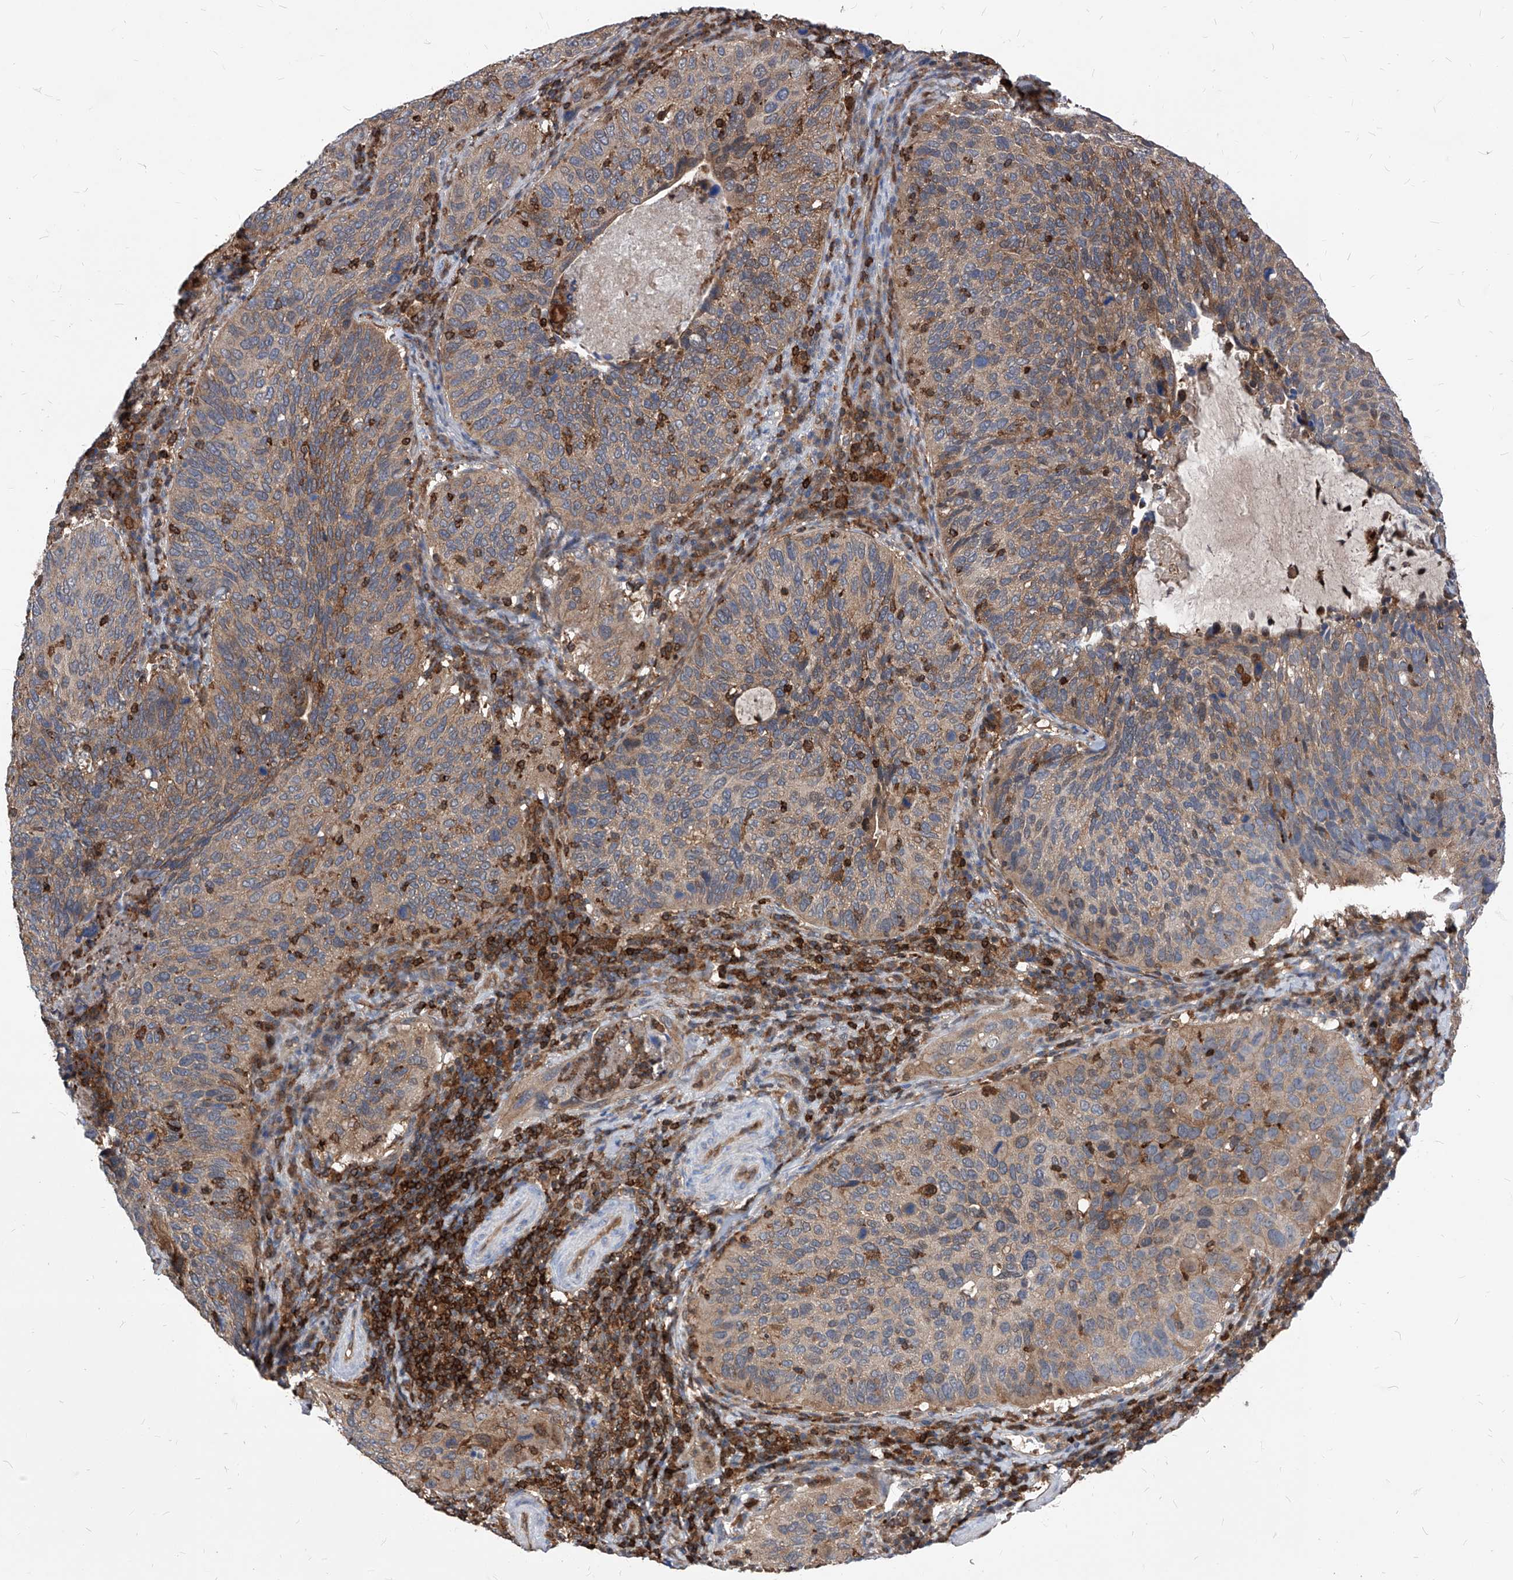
{"staining": {"intensity": "moderate", "quantity": ">75%", "location": "cytoplasmic/membranous"}, "tissue": "cervical cancer", "cell_type": "Tumor cells", "image_type": "cancer", "snomed": [{"axis": "morphology", "description": "Squamous cell carcinoma, NOS"}, {"axis": "topography", "description": "Cervix"}], "caption": "The image exhibits immunohistochemical staining of cervical cancer (squamous cell carcinoma). There is moderate cytoplasmic/membranous positivity is present in approximately >75% of tumor cells.", "gene": "ABRACL", "patient": {"sex": "female", "age": 38}}